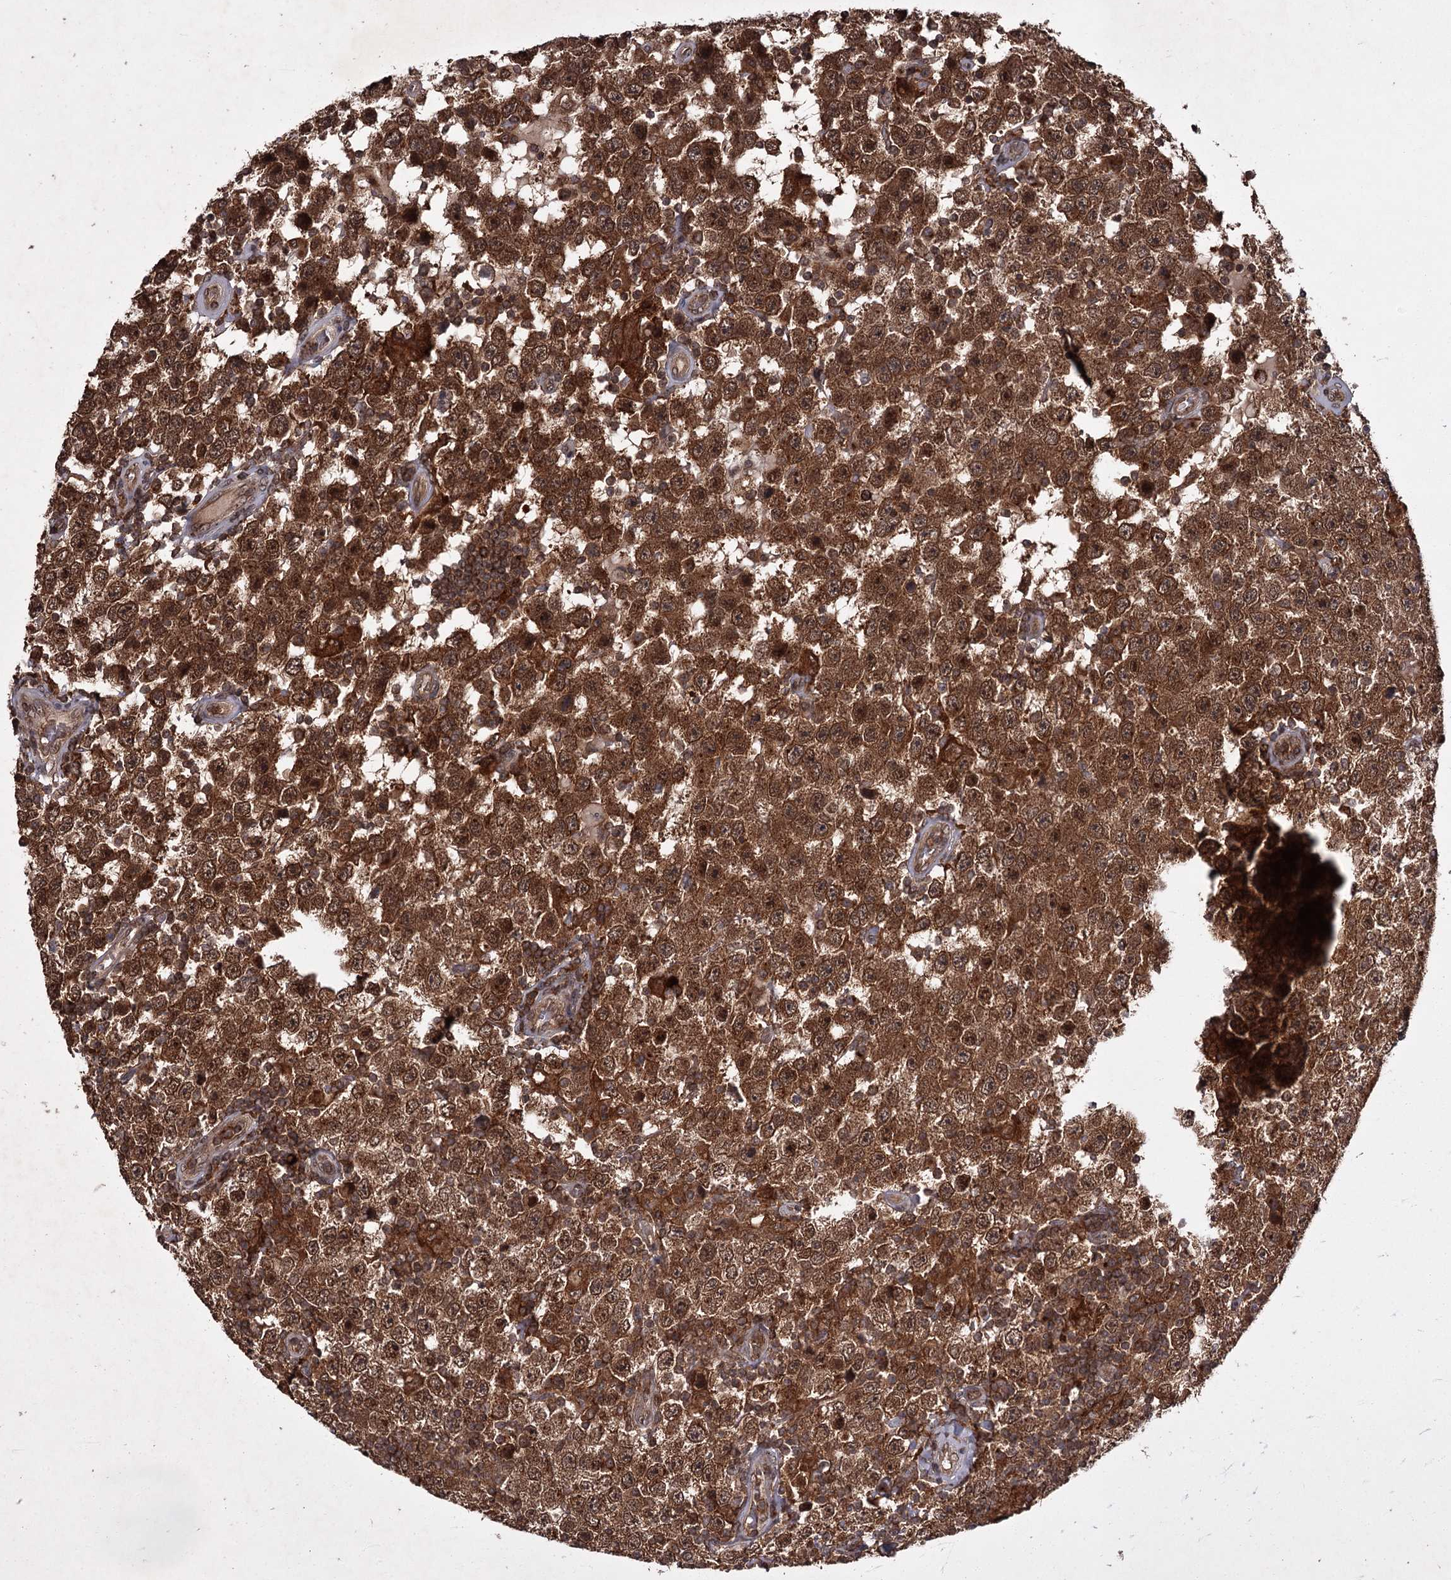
{"staining": {"intensity": "strong", "quantity": ">75%", "location": "cytoplasmic/membranous,nuclear"}, "tissue": "testis cancer", "cell_type": "Tumor cells", "image_type": "cancer", "snomed": [{"axis": "morphology", "description": "Normal tissue, NOS"}, {"axis": "morphology", "description": "Urothelial carcinoma, High grade"}, {"axis": "morphology", "description": "Seminoma, NOS"}, {"axis": "morphology", "description": "Carcinoma, Embryonal, NOS"}, {"axis": "topography", "description": "Urinary bladder"}, {"axis": "topography", "description": "Testis"}], "caption": "Strong cytoplasmic/membranous and nuclear protein positivity is identified in approximately >75% of tumor cells in high-grade urothelial carcinoma (testis).", "gene": "TBC1D23", "patient": {"sex": "male", "age": 41}}